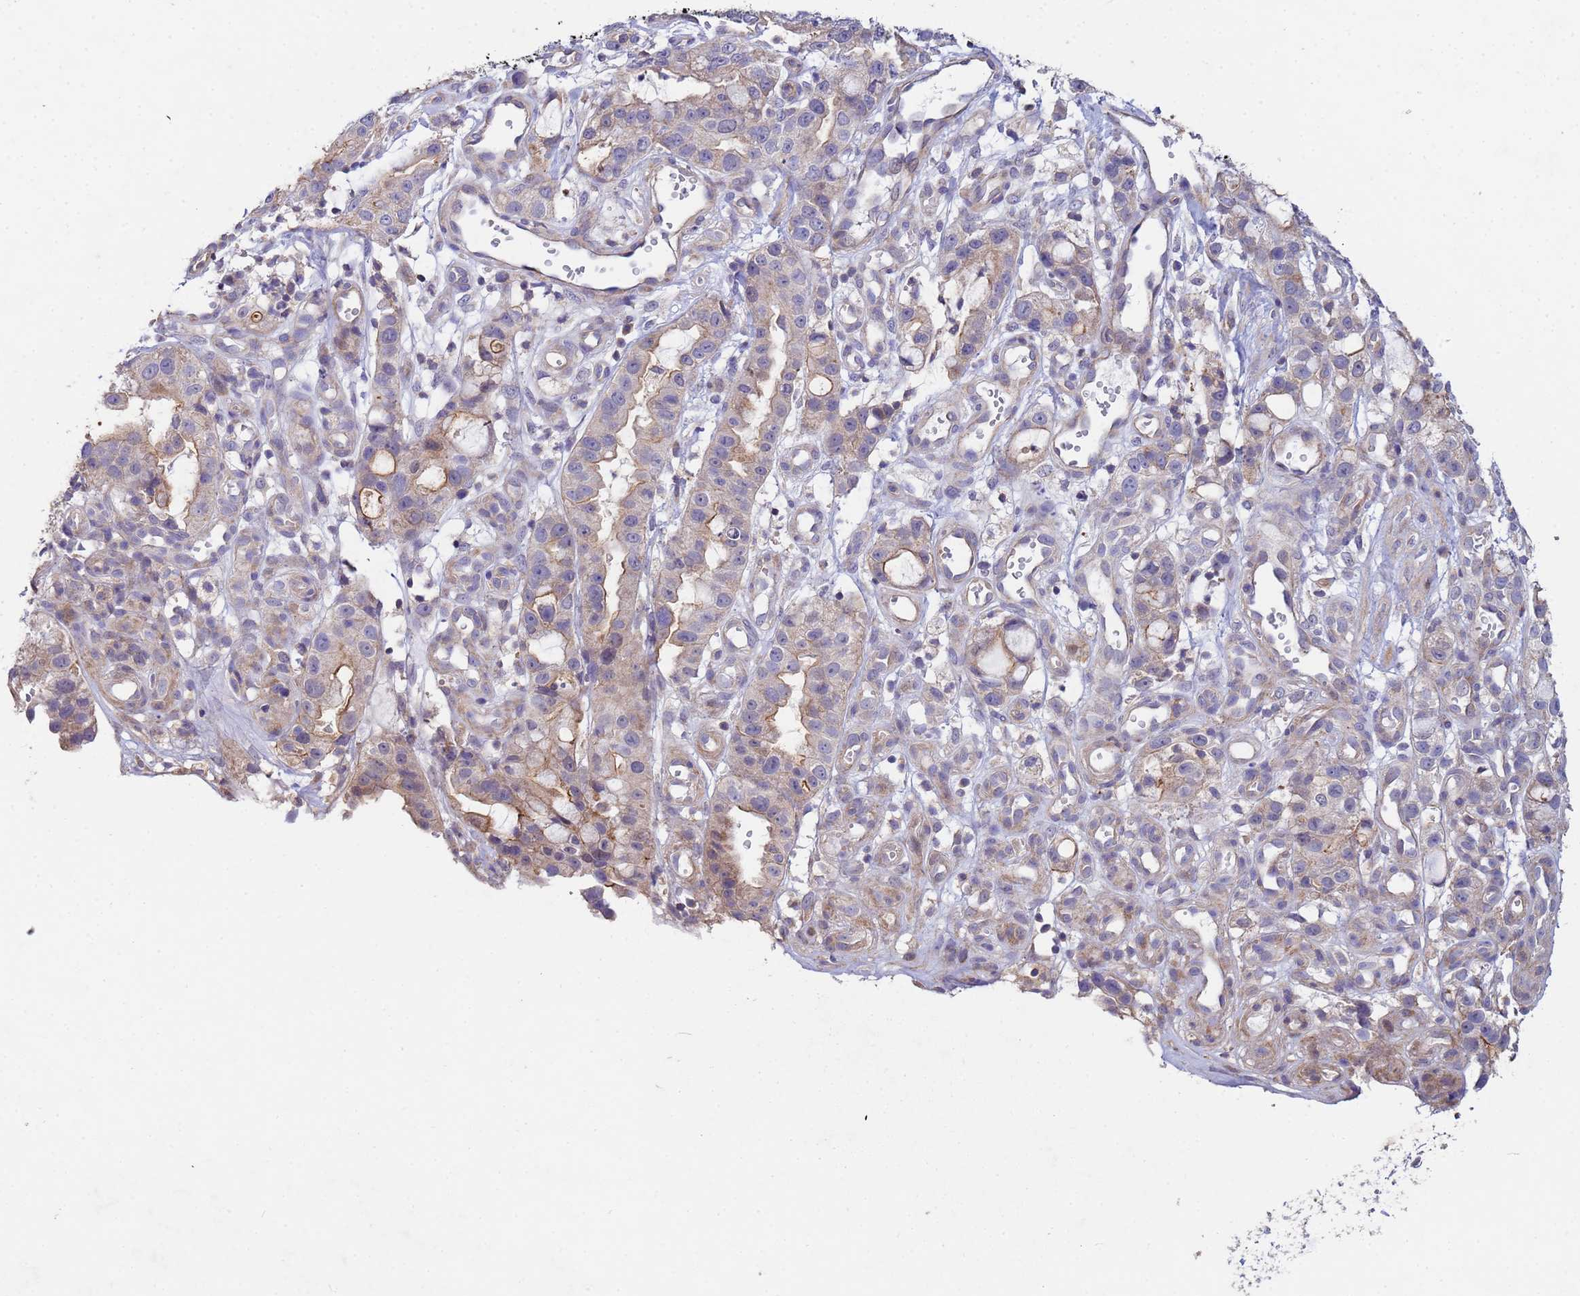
{"staining": {"intensity": "weak", "quantity": "<25%", "location": "cytoplasmic/membranous"}, "tissue": "stomach cancer", "cell_type": "Tumor cells", "image_type": "cancer", "snomed": [{"axis": "morphology", "description": "Adenocarcinoma, NOS"}, {"axis": "topography", "description": "Stomach"}], "caption": "Immunohistochemistry (IHC) of human stomach cancer (adenocarcinoma) displays no positivity in tumor cells.", "gene": "CDC34", "patient": {"sex": "male", "age": 55}}